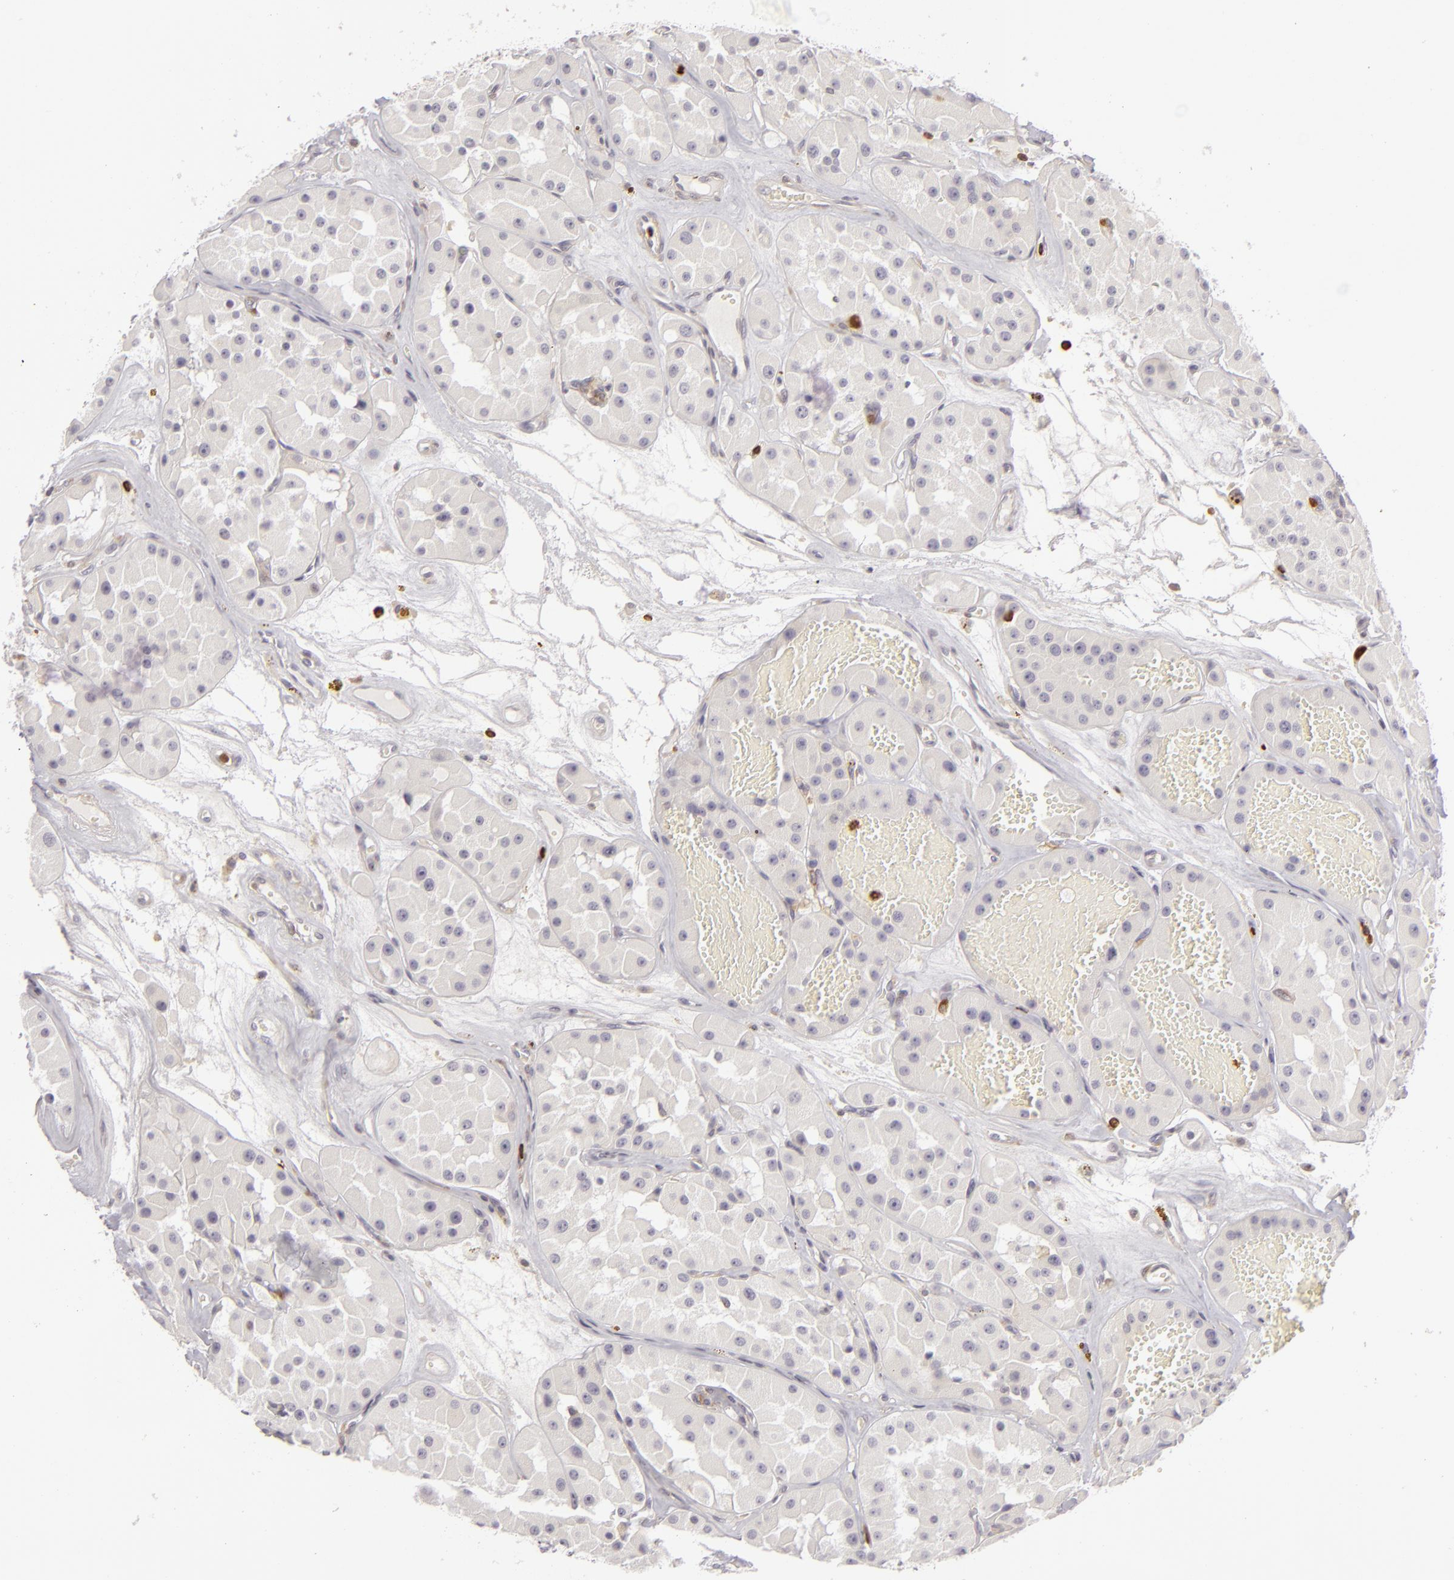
{"staining": {"intensity": "negative", "quantity": "none", "location": "none"}, "tissue": "renal cancer", "cell_type": "Tumor cells", "image_type": "cancer", "snomed": [{"axis": "morphology", "description": "Adenocarcinoma, uncertain malignant potential"}, {"axis": "topography", "description": "Kidney"}], "caption": "DAB (3,3'-diaminobenzidine) immunohistochemical staining of human adenocarcinoma,  uncertain malignant potential (renal) exhibits no significant staining in tumor cells.", "gene": "APOBEC3G", "patient": {"sex": "male", "age": 63}}